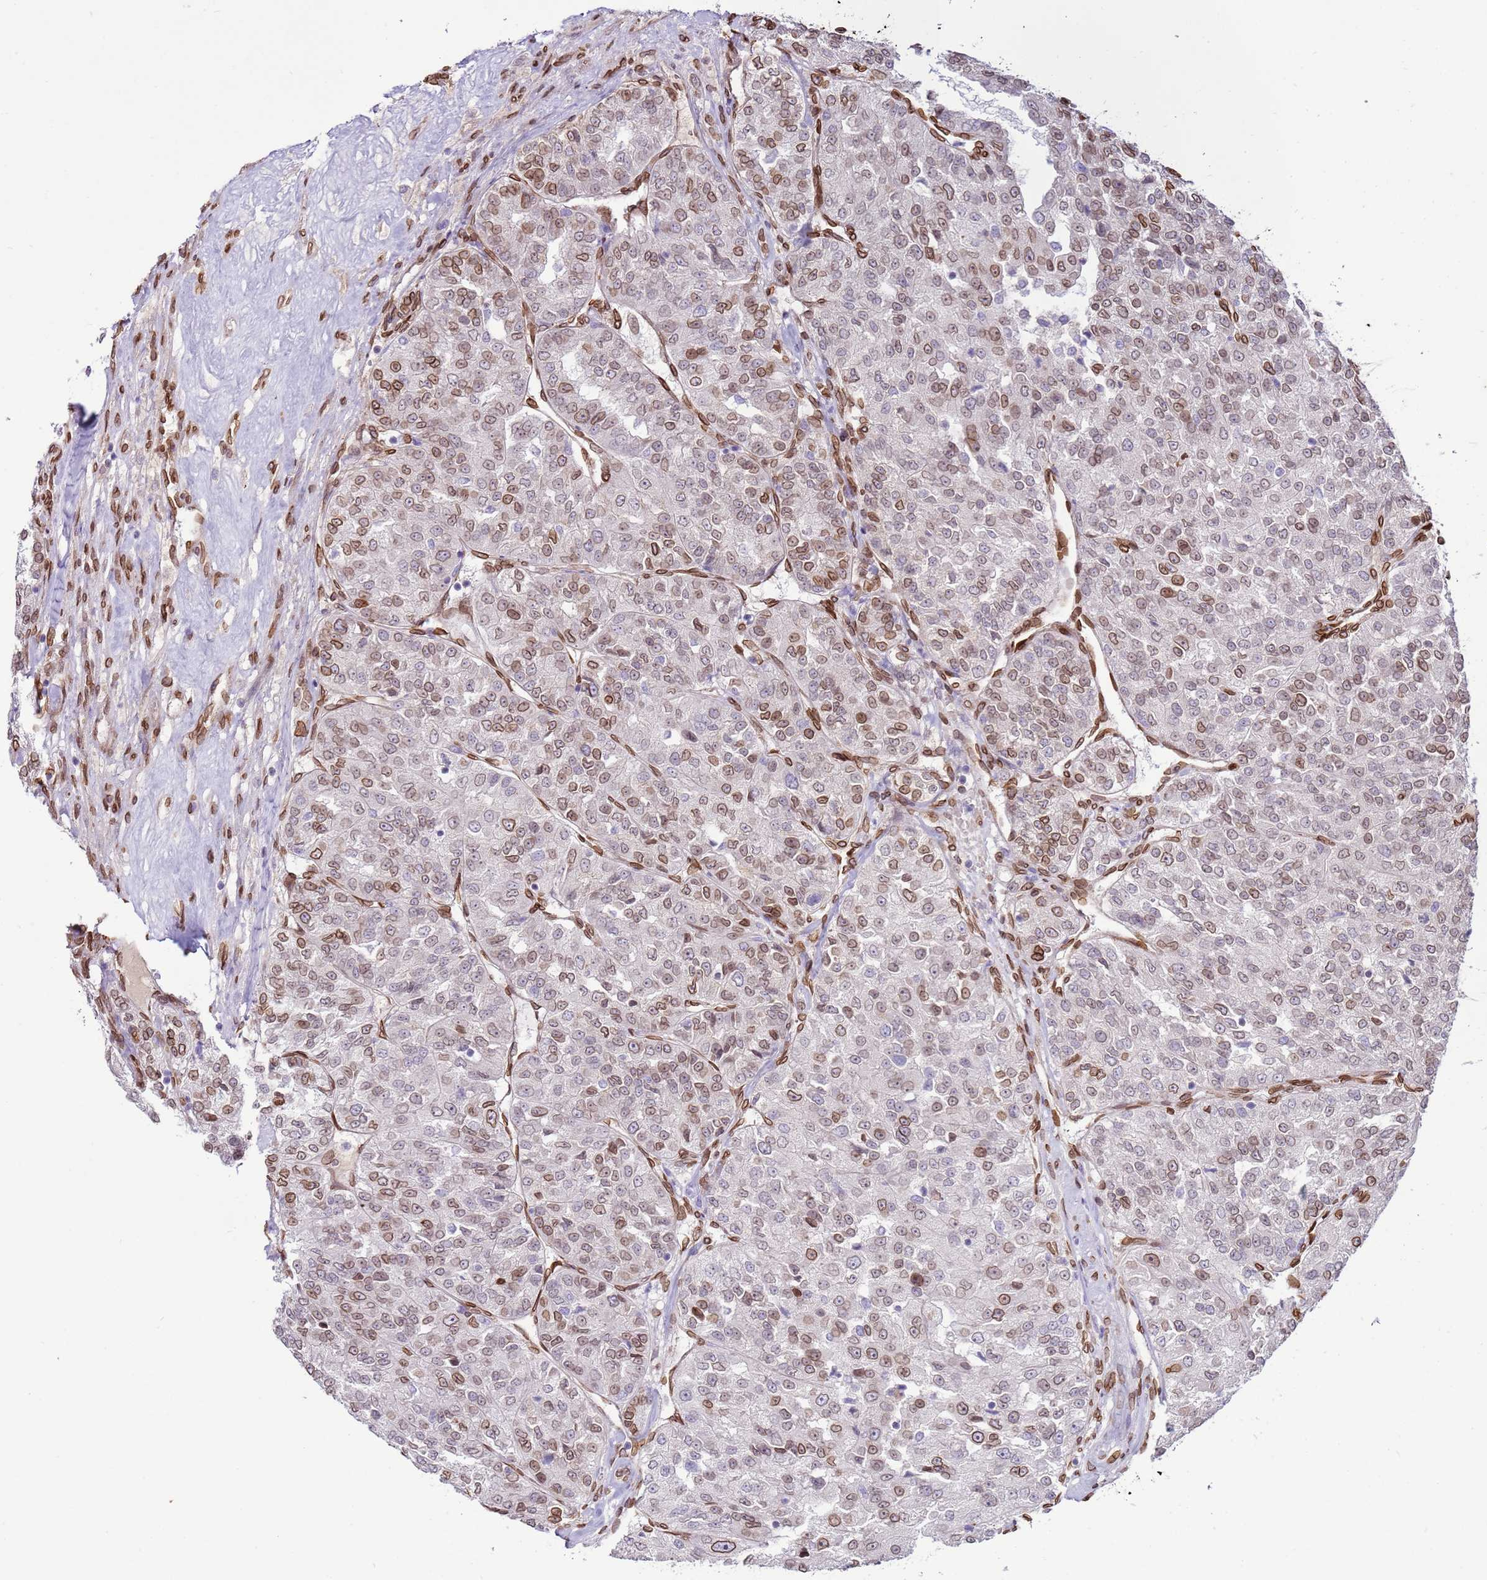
{"staining": {"intensity": "moderate", "quantity": "25%-75%", "location": "cytoplasmic/membranous,nuclear"}, "tissue": "renal cancer", "cell_type": "Tumor cells", "image_type": "cancer", "snomed": [{"axis": "morphology", "description": "Adenocarcinoma, NOS"}, {"axis": "topography", "description": "Kidney"}], "caption": "Immunohistochemistry (IHC) of human adenocarcinoma (renal) reveals medium levels of moderate cytoplasmic/membranous and nuclear positivity in approximately 25%-75% of tumor cells.", "gene": "TMEM47", "patient": {"sex": "female", "age": 63}}